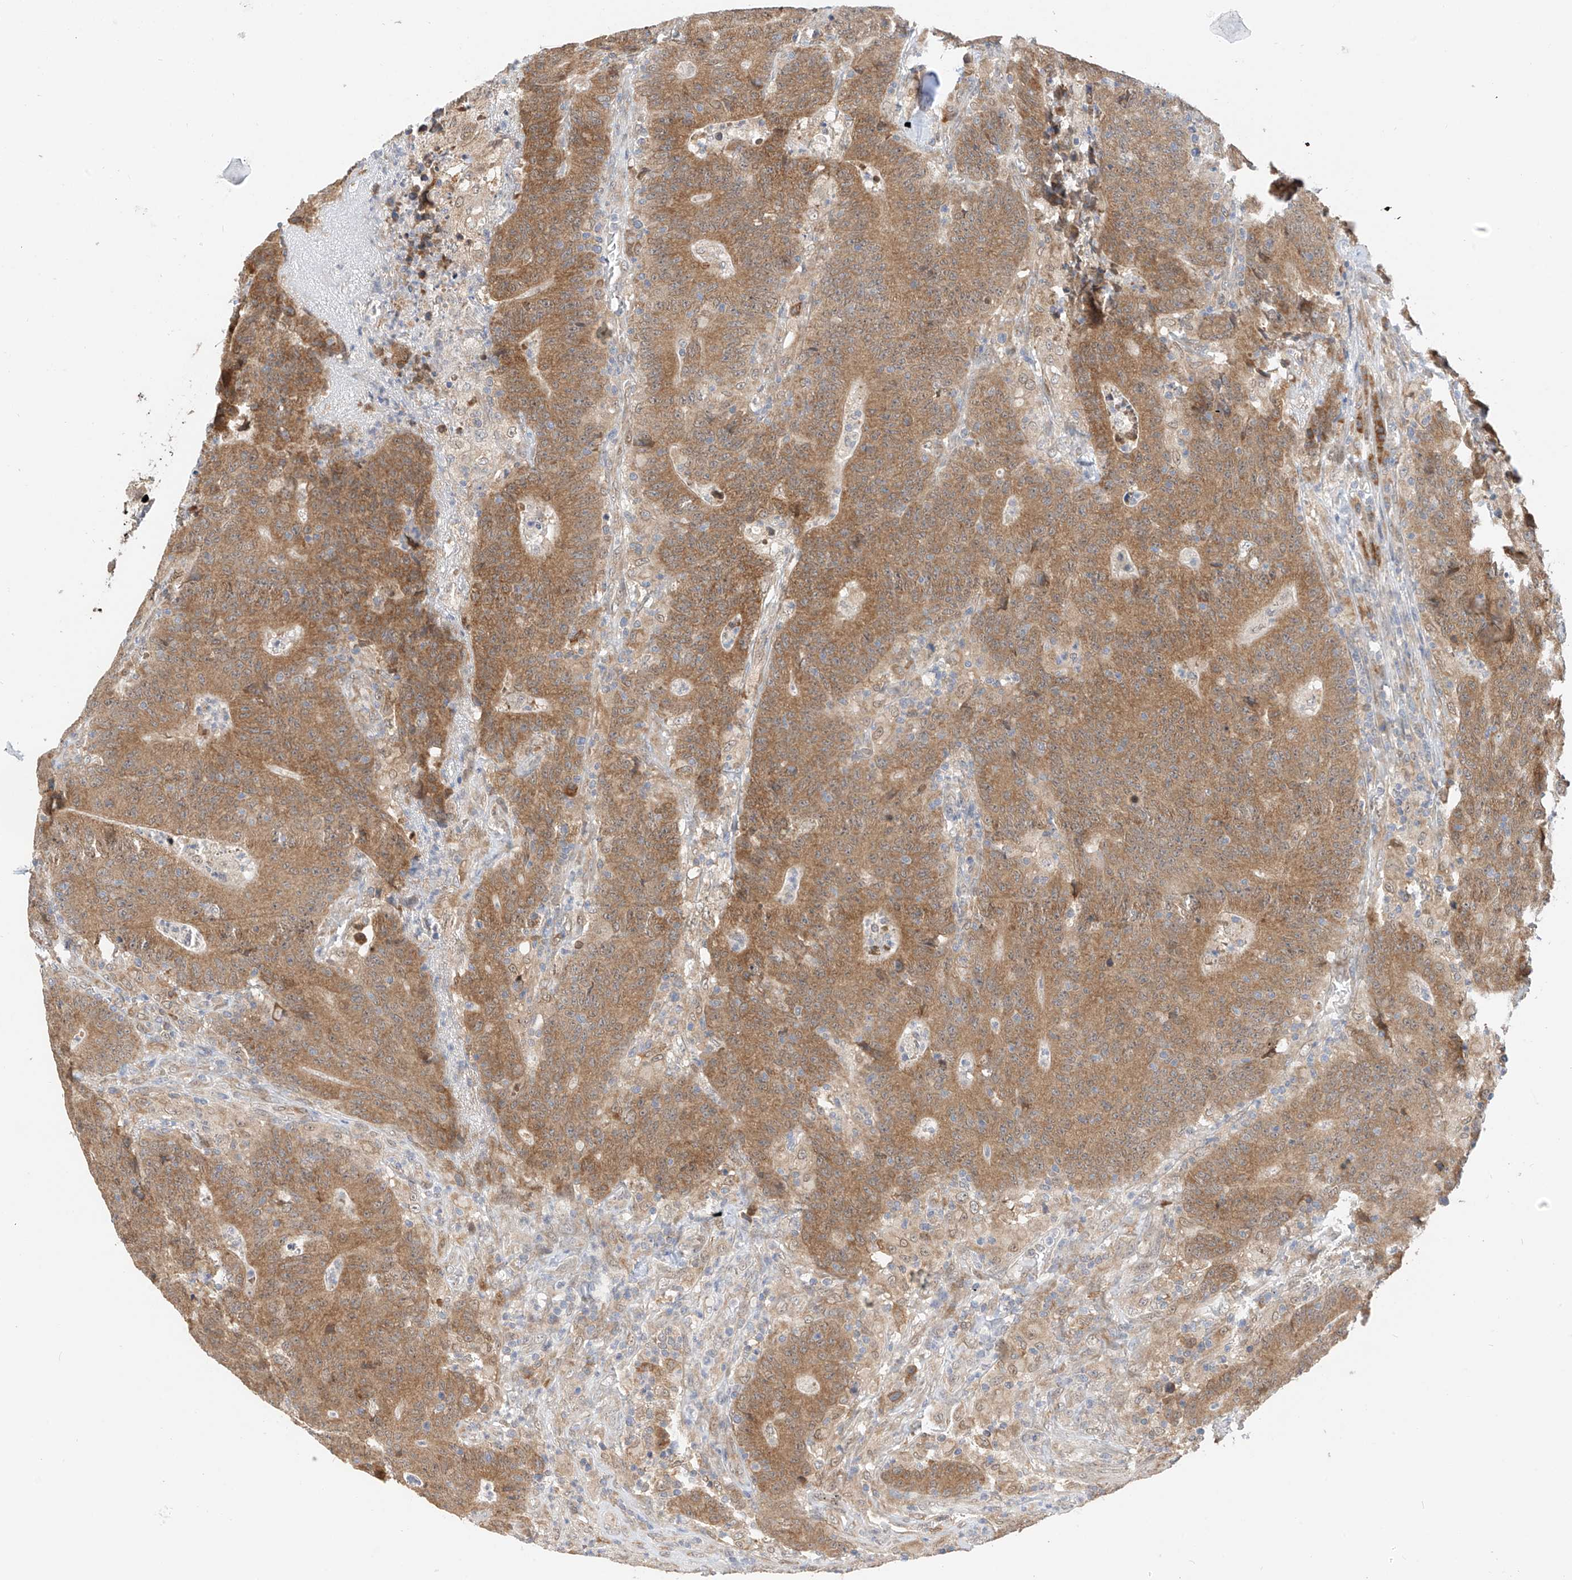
{"staining": {"intensity": "moderate", "quantity": ">75%", "location": "cytoplasmic/membranous"}, "tissue": "colorectal cancer", "cell_type": "Tumor cells", "image_type": "cancer", "snomed": [{"axis": "morphology", "description": "Normal tissue, NOS"}, {"axis": "morphology", "description": "Adenocarcinoma, NOS"}, {"axis": "topography", "description": "Colon"}], "caption": "A medium amount of moderate cytoplasmic/membranous staining is appreciated in about >75% of tumor cells in colorectal adenocarcinoma tissue.", "gene": "PPA2", "patient": {"sex": "female", "age": 75}}